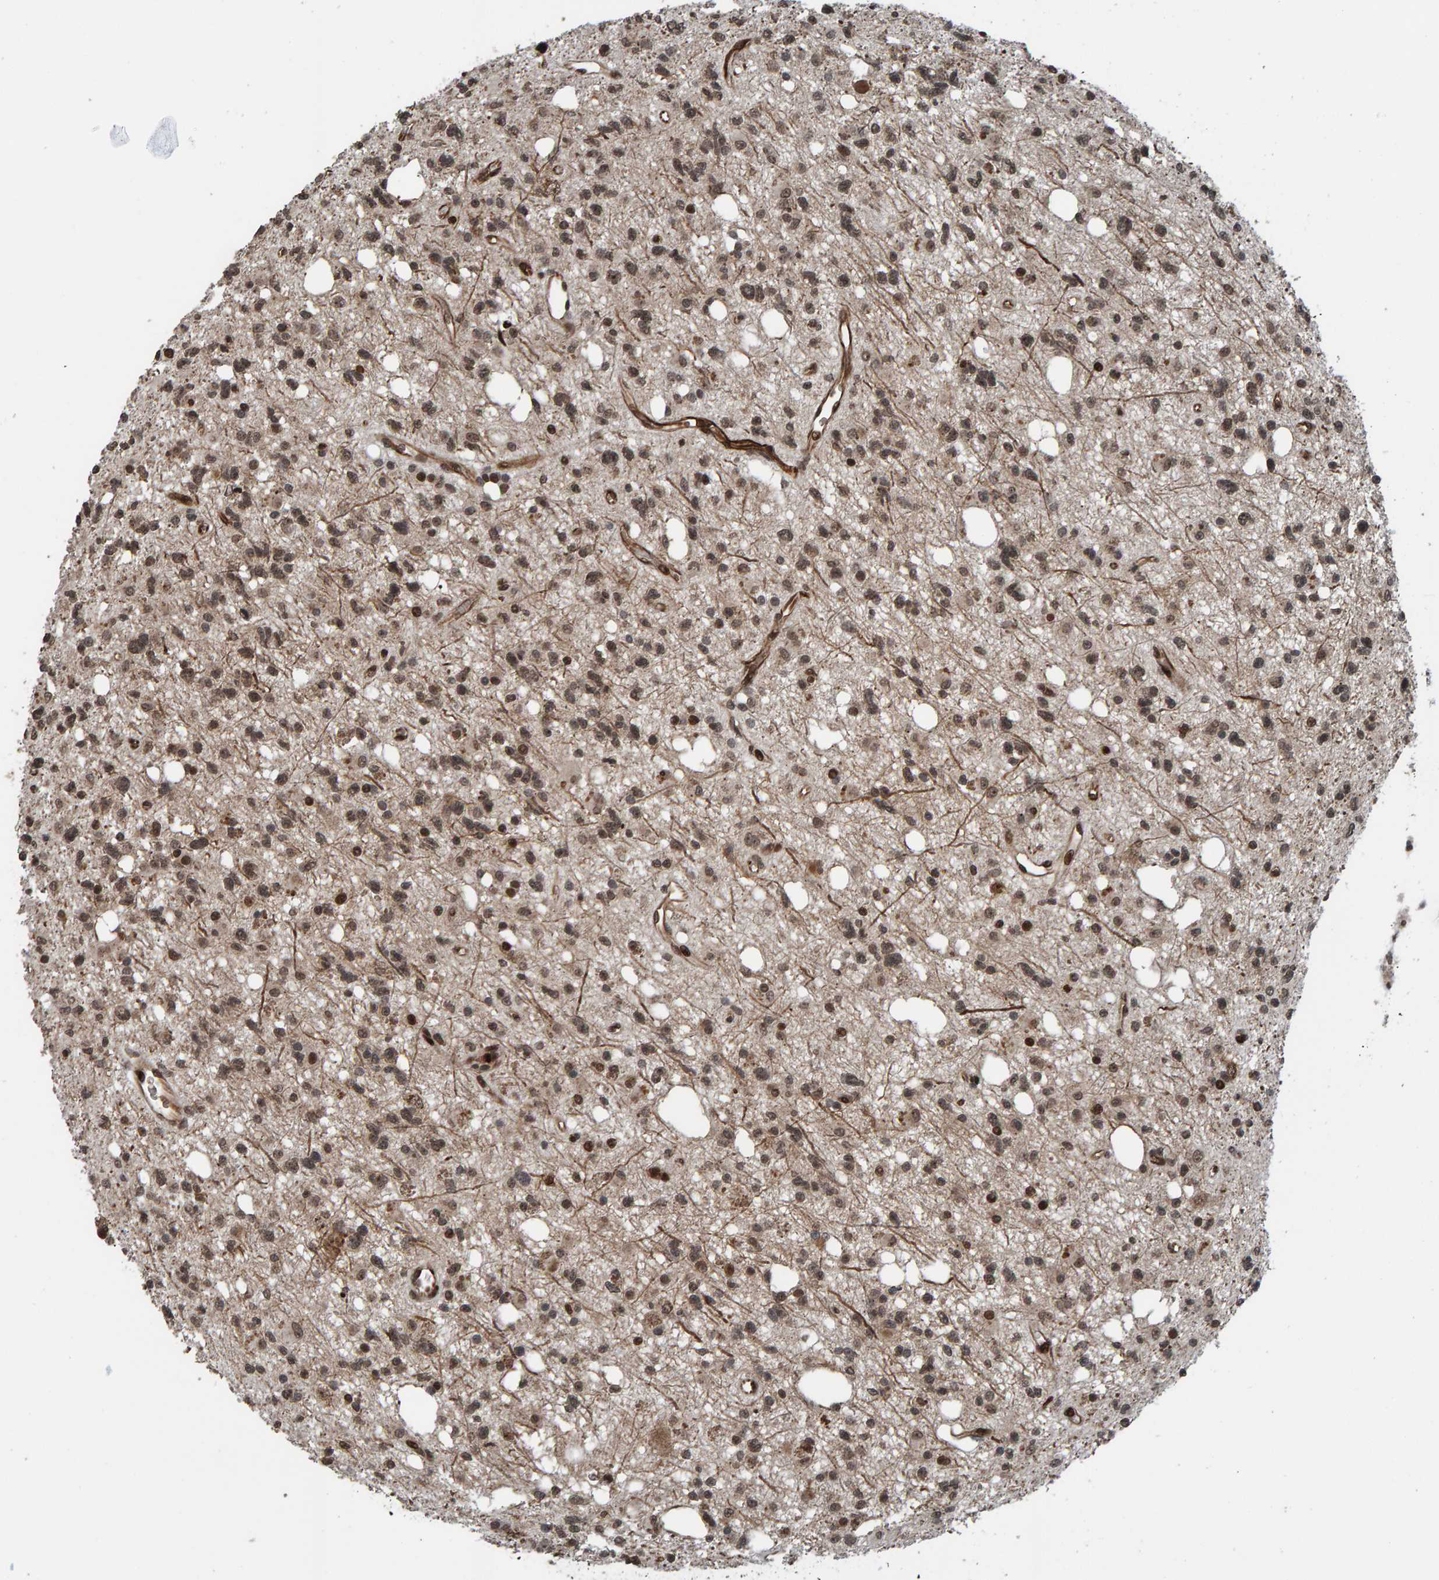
{"staining": {"intensity": "moderate", "quantity": ">75%", "location": "cytoplasmic/membranous,nuclear"}, "tissue": "glioma", "cell_type": "Tumor cells", "image_type": "cancer", "snomed": [{"axis": "morphology", "description": "Glioma, malignant, High grade"}, {"axis": "topography", "description": "Brain"}], "caption": "Protein staining of malignant glioma (high-grade) tissue shows moderate cytoplasmic/membranous and nuclear expression in about >75% of tumor cells. The protein is stained brown, and the nuclei are stained in blue (DAB IHC with brightfield microscopy, high magnification).", "gene": "ZNF366", "patient": {"sex": "female", "age": 62}}